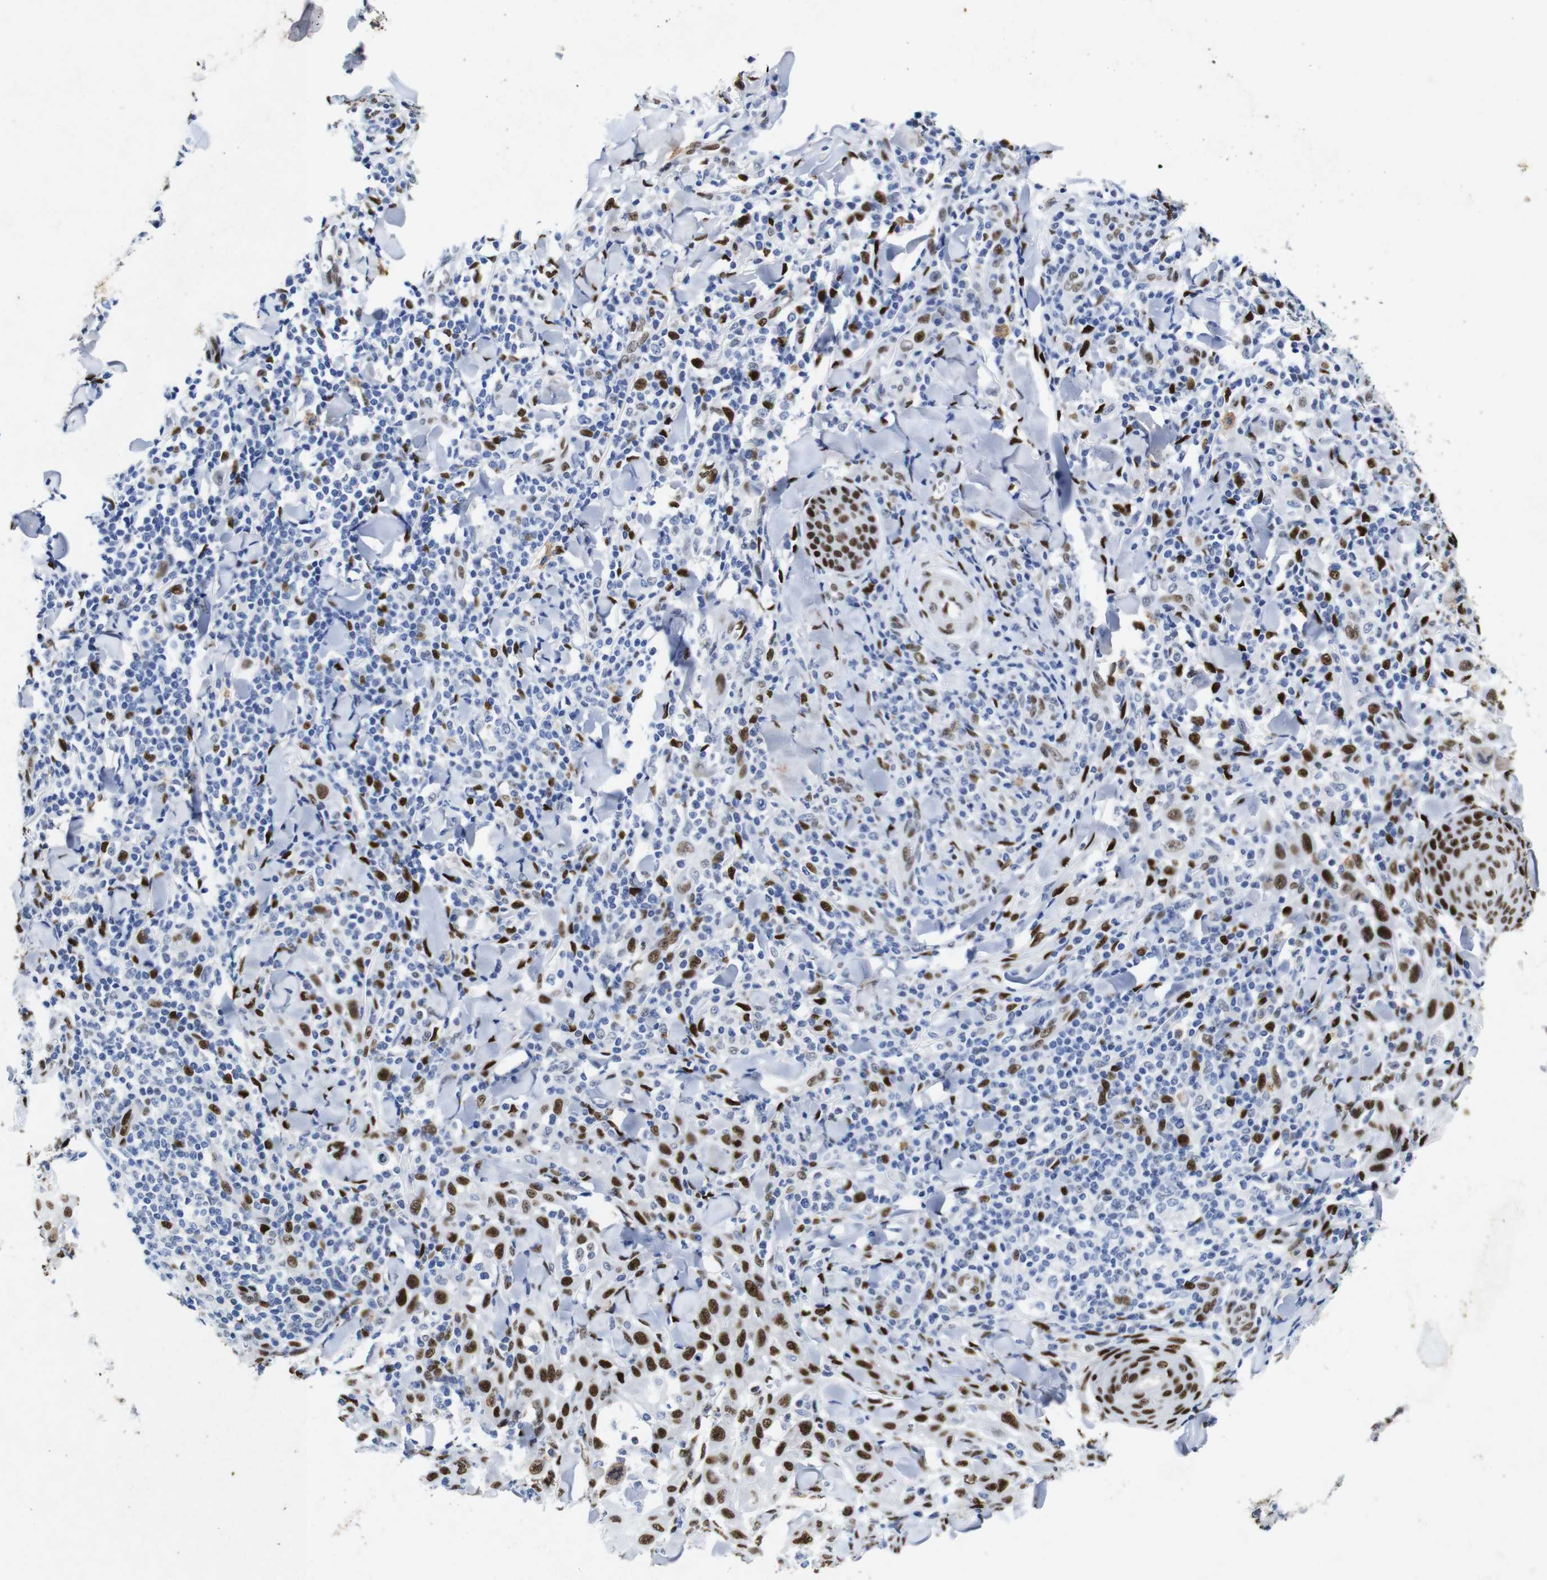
{"staining": {"intensity": "strong", "quantity": ">75%", "location": "nuclear"}, "tissue": "skin cancer", "cell_type": "Tumor cells", "image_type": "cancer", "snomed": [{"axis": "morphology", "description": "Squamous cell carcinoma, NOS"}, {"axis": "topography", "description": "Skin"}], "caption": "Human skin cancer (squamous cell carcinoma) stained with a brown dye reveals strong nuclear positive staining in about >75% of tumor cells.", "gene": "FOSL2", "patient": {"sex": "male", "age": 24}}